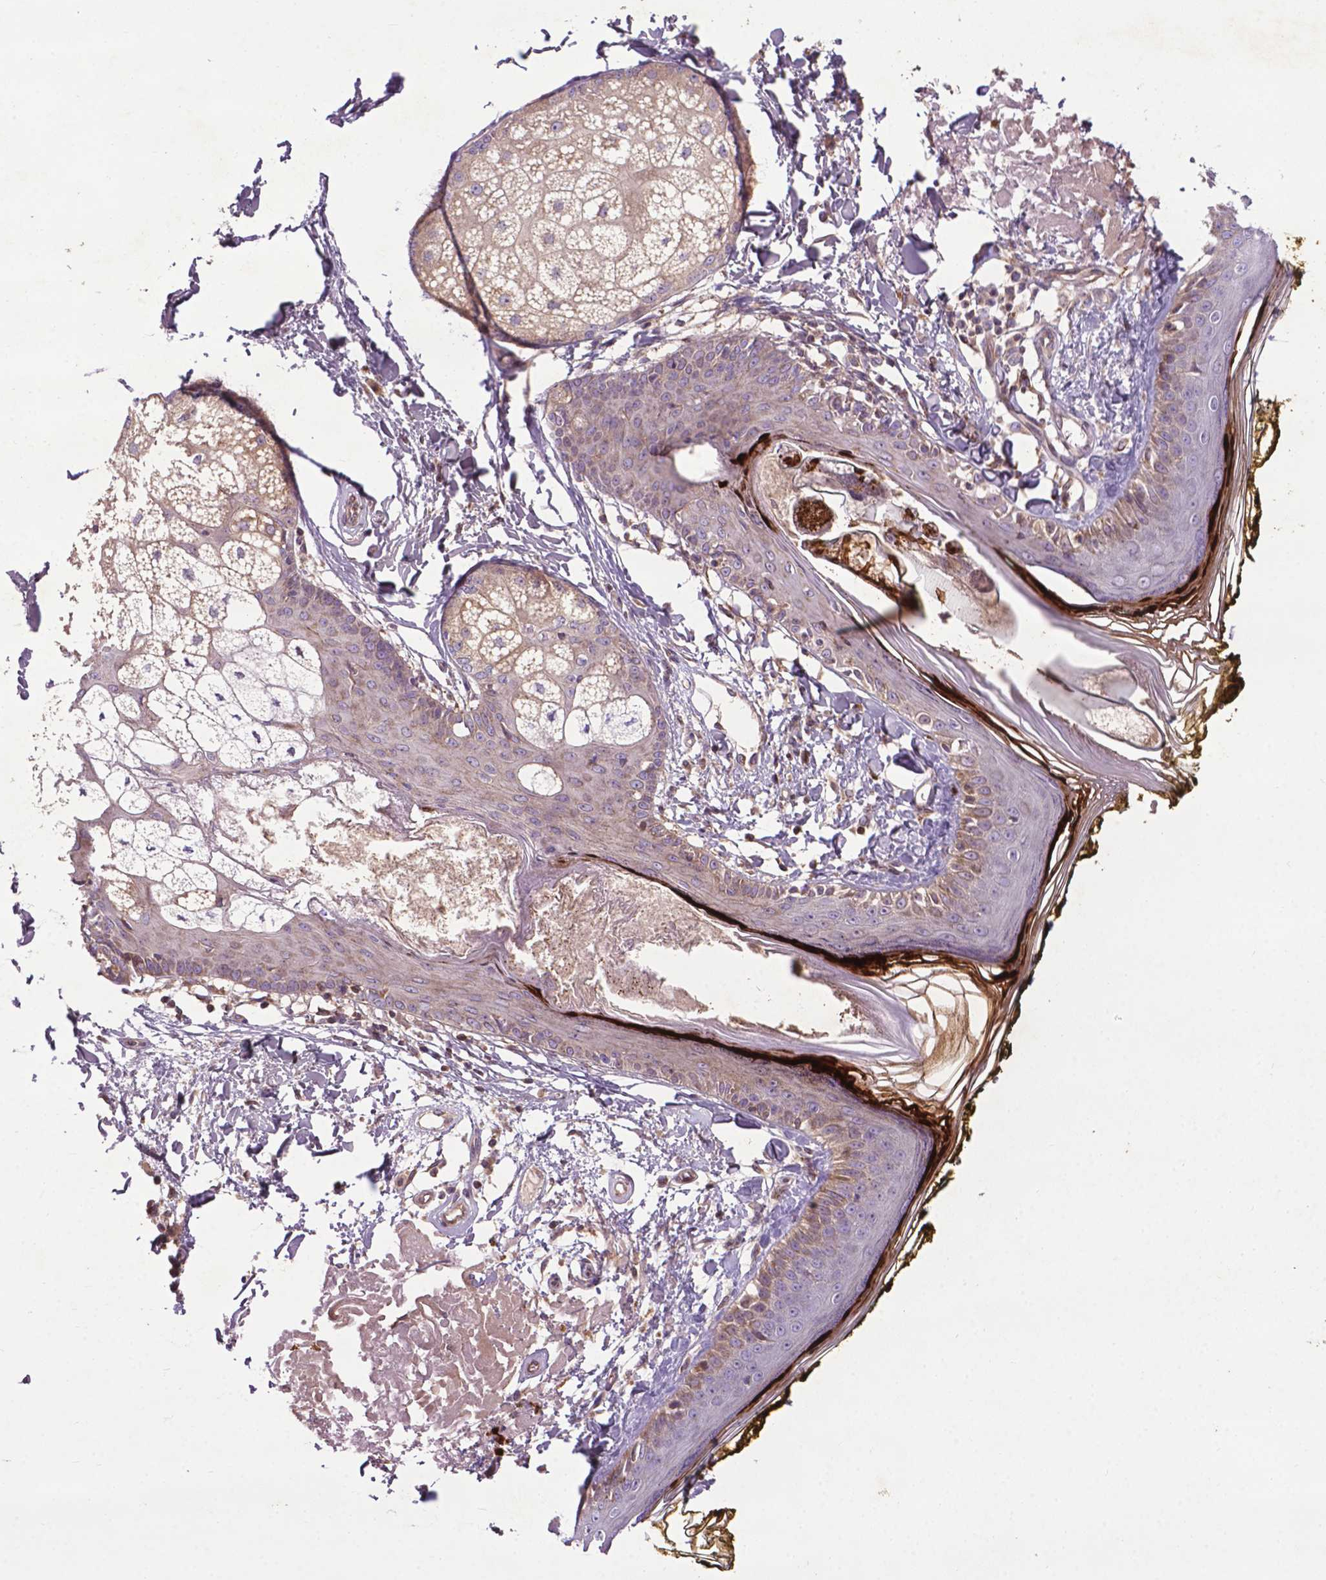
{"staining": {"intensity": "moderate", "quantity": "<25%", "location": "nuclear"}, "tissue": "skin", "cell_type": "Fibroblasts", "image_type": "normal", "snomed": [{"axis": "morphology", "description": "Normal tissue, NOS"}, {"axis": "topography", "description": "Skin"}], "caption": "Immunohistochemical staining of normal human skin reveals <25% levels of moderate nuclear protein positivity in about <25% of fibroblasts.", "gene": "SPNS2", "patient": {"sex": "male", "age": 76}}